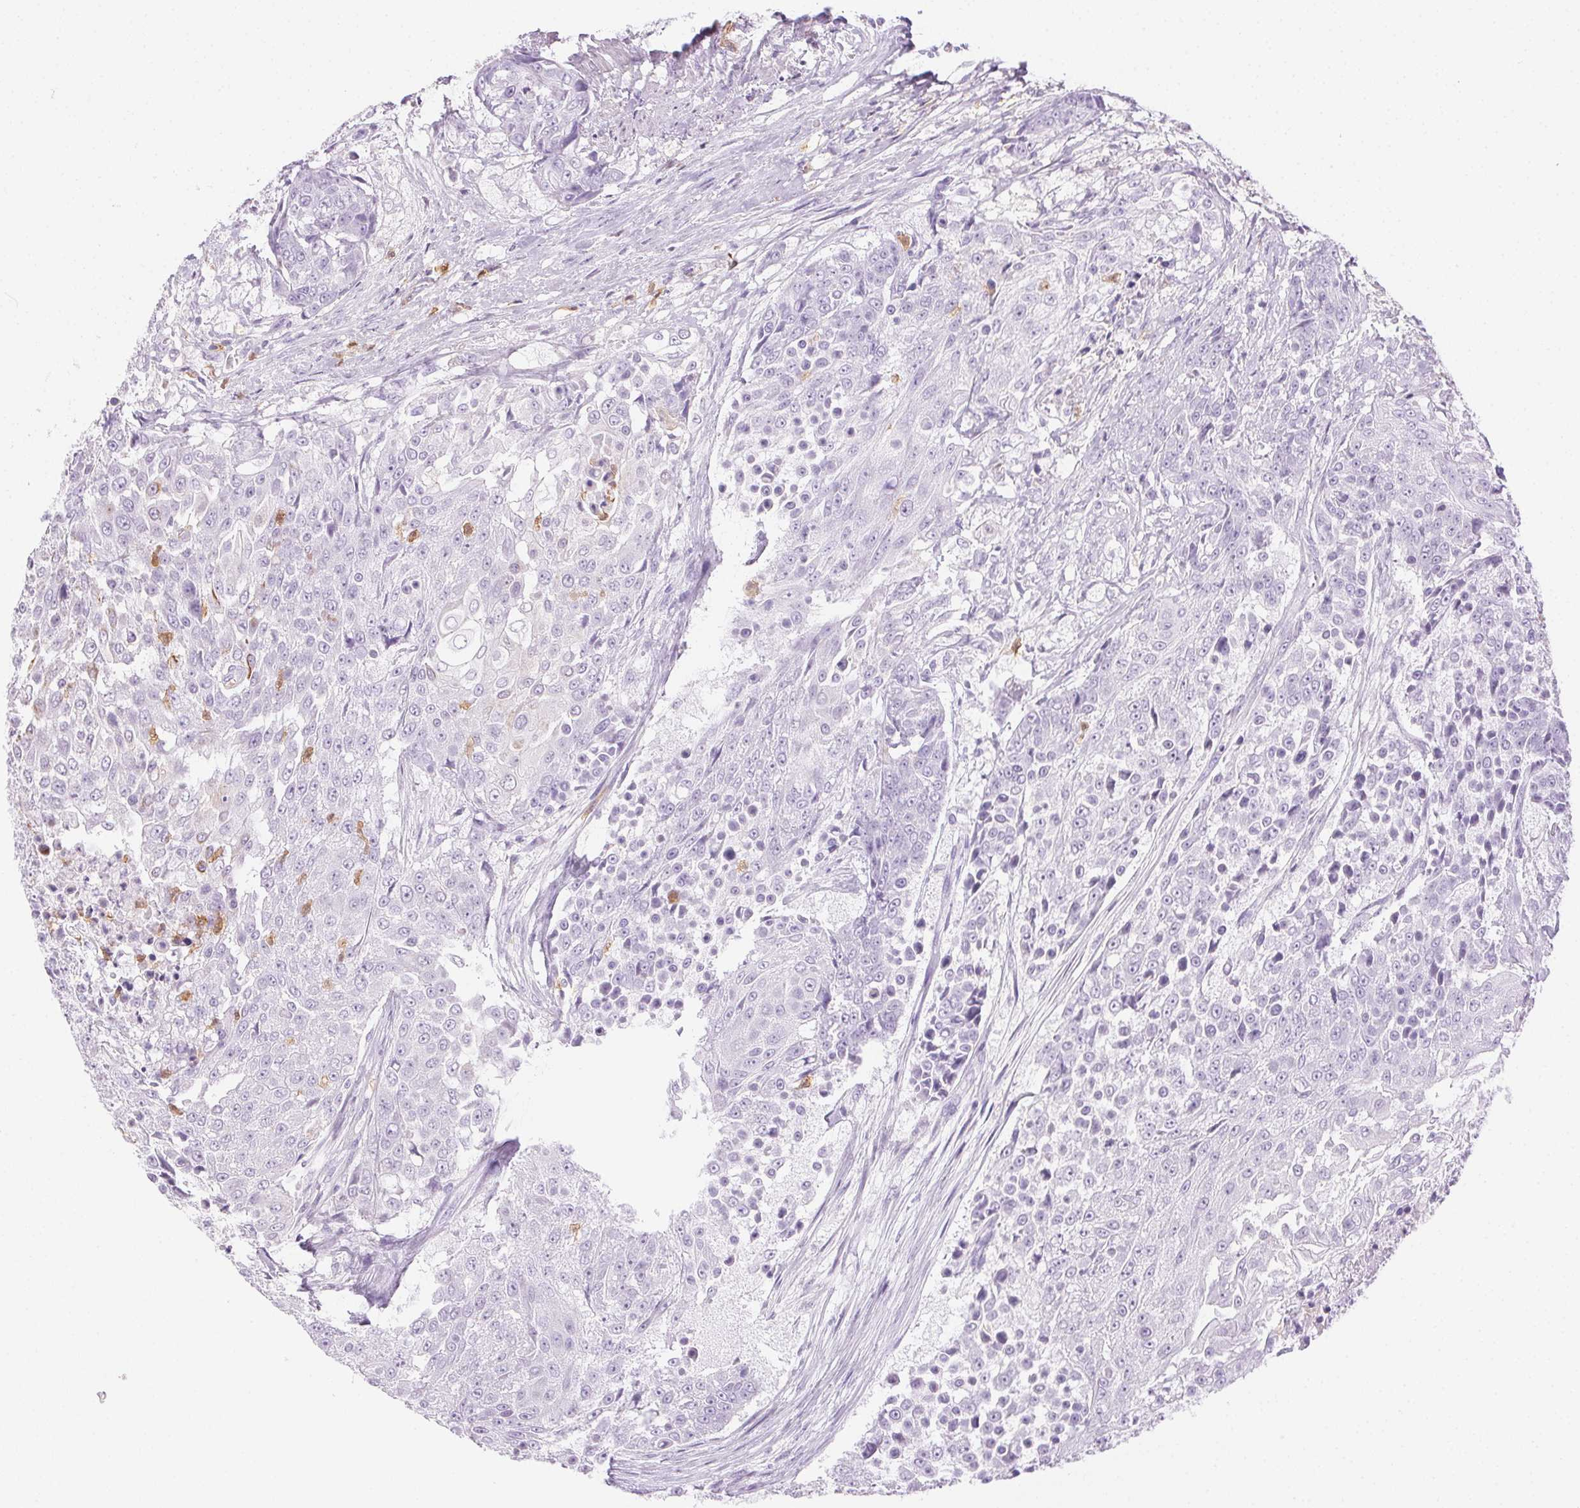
{"staining": {"intensity": "negative", "quantity": "none", "location": "none"}, "tissue": "urothelial cancer", "cell_type": "Tumor cells", "image_type": "cancer", "snomed": [{"axis": "morphology", "description": "Urothelial carcinoma, High grade"}, {"axis": "topography", "description": "Urinary bladder"}], "caption": "Urothelial cancer stained for a protein using IHC reveals no staining tumor cells.", "gene": "TMEM45A", "patient": {"sex": "female", "age": 63}}